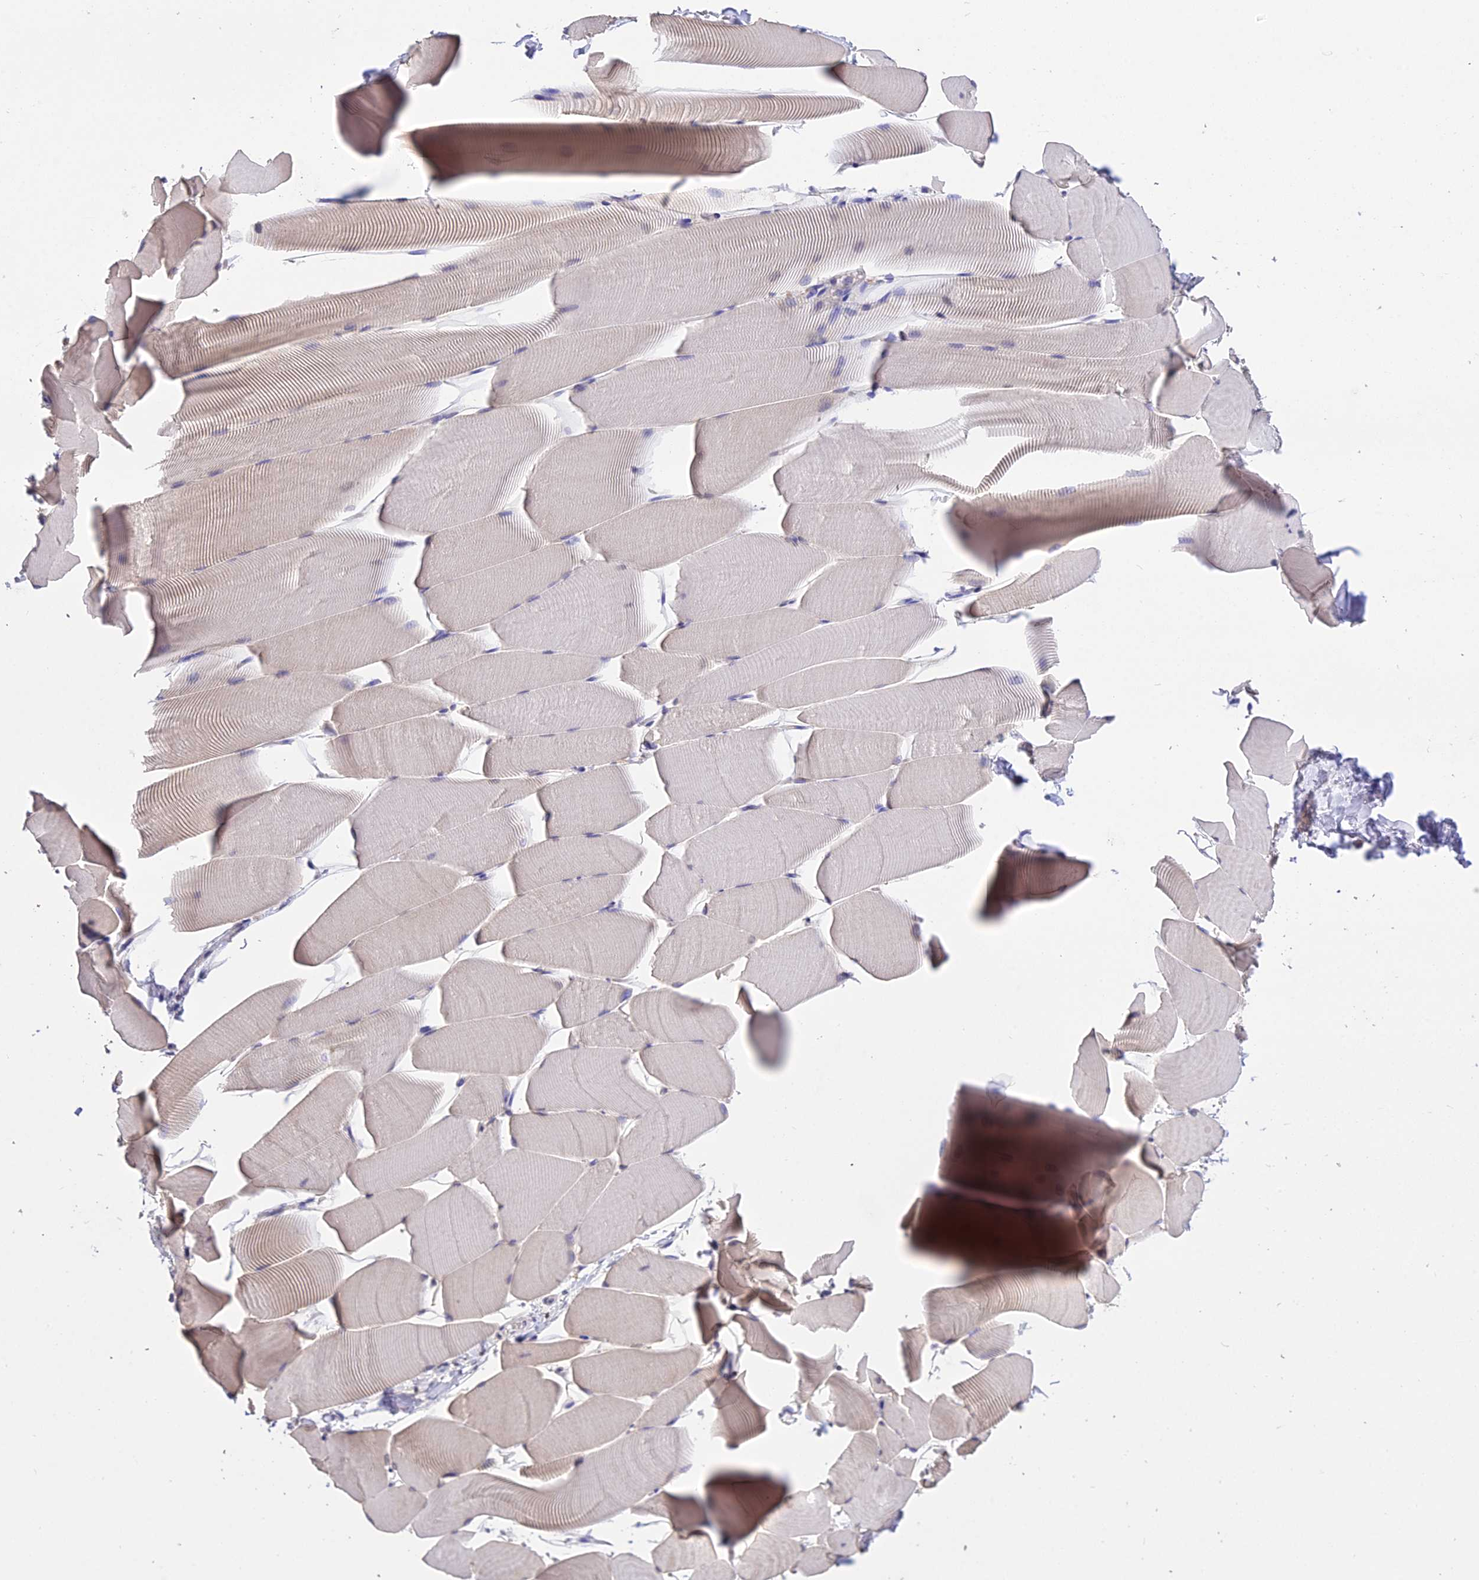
{"staining": {"intensity": "weak", "quantity": "<25%", "location": "cytoplasmic/membranous"}, "tissue": "skeletal muscle", "cell_type": "Myocytes", "image_type": "normal", "snomed": [{"axis": "morphology", "description": "Normal tissue, NOS"}, {"axis": "topography", "description": "Skeletal muscle"}], "caption": "IHC image of unremarkable skeletal muscle stained for a protein (brown), which shows no positivity in myocytes.", "gene": "PGK1", "patient": {"sex": "male", "age": 25}}